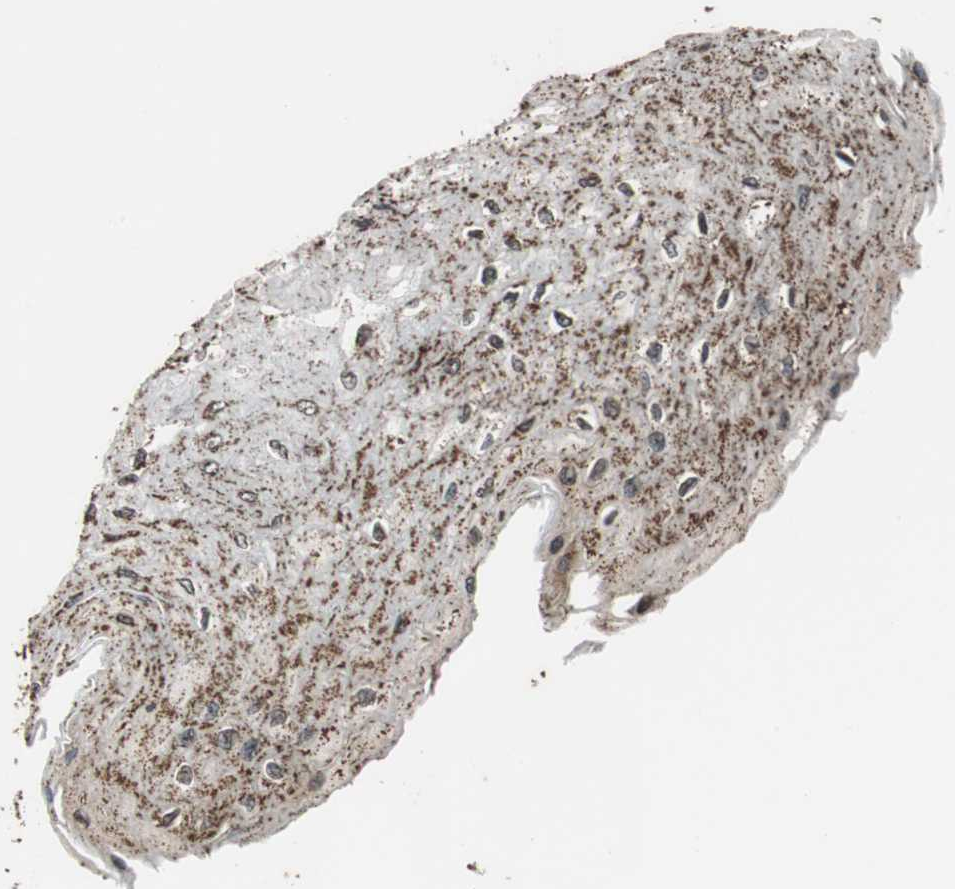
{"staining": {"intensity": "strong", "quantity": "25%-75%", "location": "cytoplasmic/membranous"}, "tissue": "esophagus", "cell_type": "Squamous epithelial cells", "image_type": "normal", "snomed": [{"axis": "morphology", "description": "Normal tissue, NOS"}, {"axis": "topography", "description": "Esophagus"}], "caption": "Immunohistochemistry micrograph of normal esophagus stained for a protein (brown), which displays high levels of strong cytoplasmic/membranous positivity in about 25%-75% of squamous epithelial cells.", "gene": "HSPA9", "patient": {"sex": "female", "age": 72}}